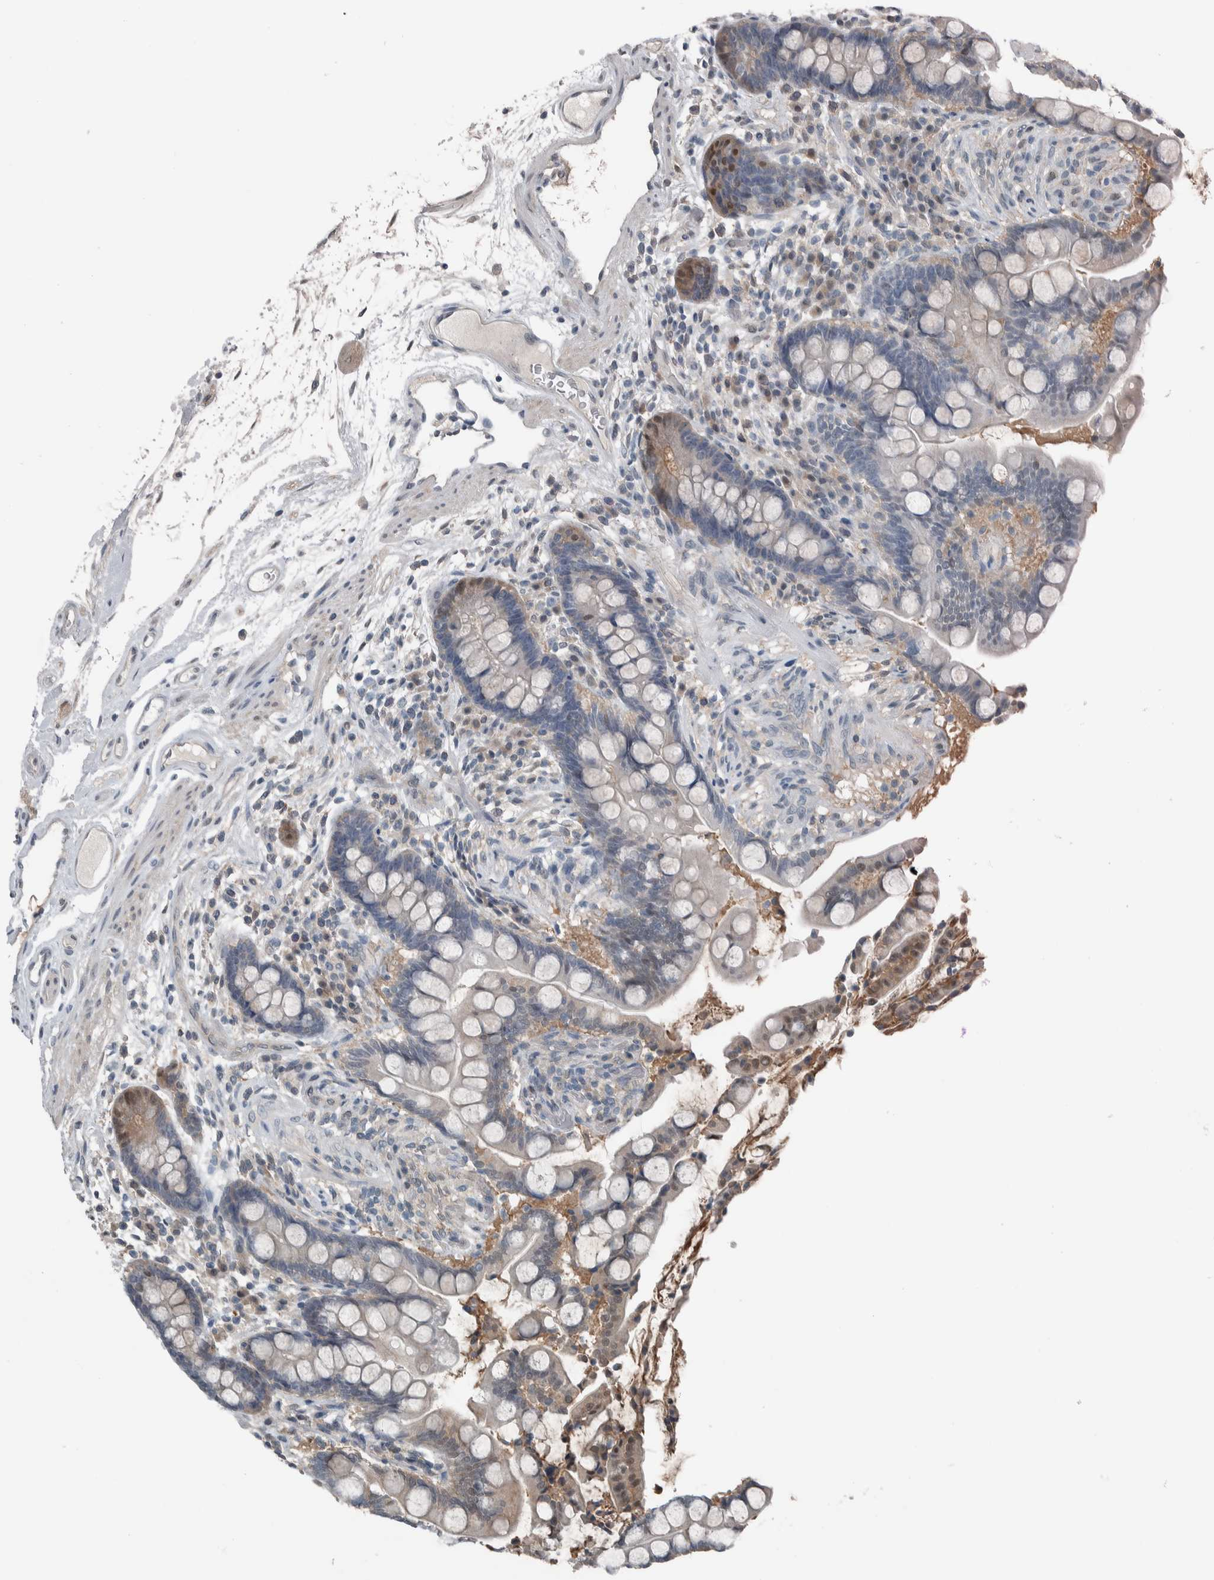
{"staining": {"intensity": "negative", "quantity": "none", "location": "none"}, "tissue": "colon", "cell_type": "Endothelial cells", "image_type": "normal", "snomed": [{"axis": "morphology", "description": "Normal tissue, NOS"}, {"axis": "topography", "description": "Colon"}], "caption": "IHC of unremarkable colon demonstrates no expression in endothelial cells.", "gene": "ALAD", "patient": {"sex": "male", "age": 73}}